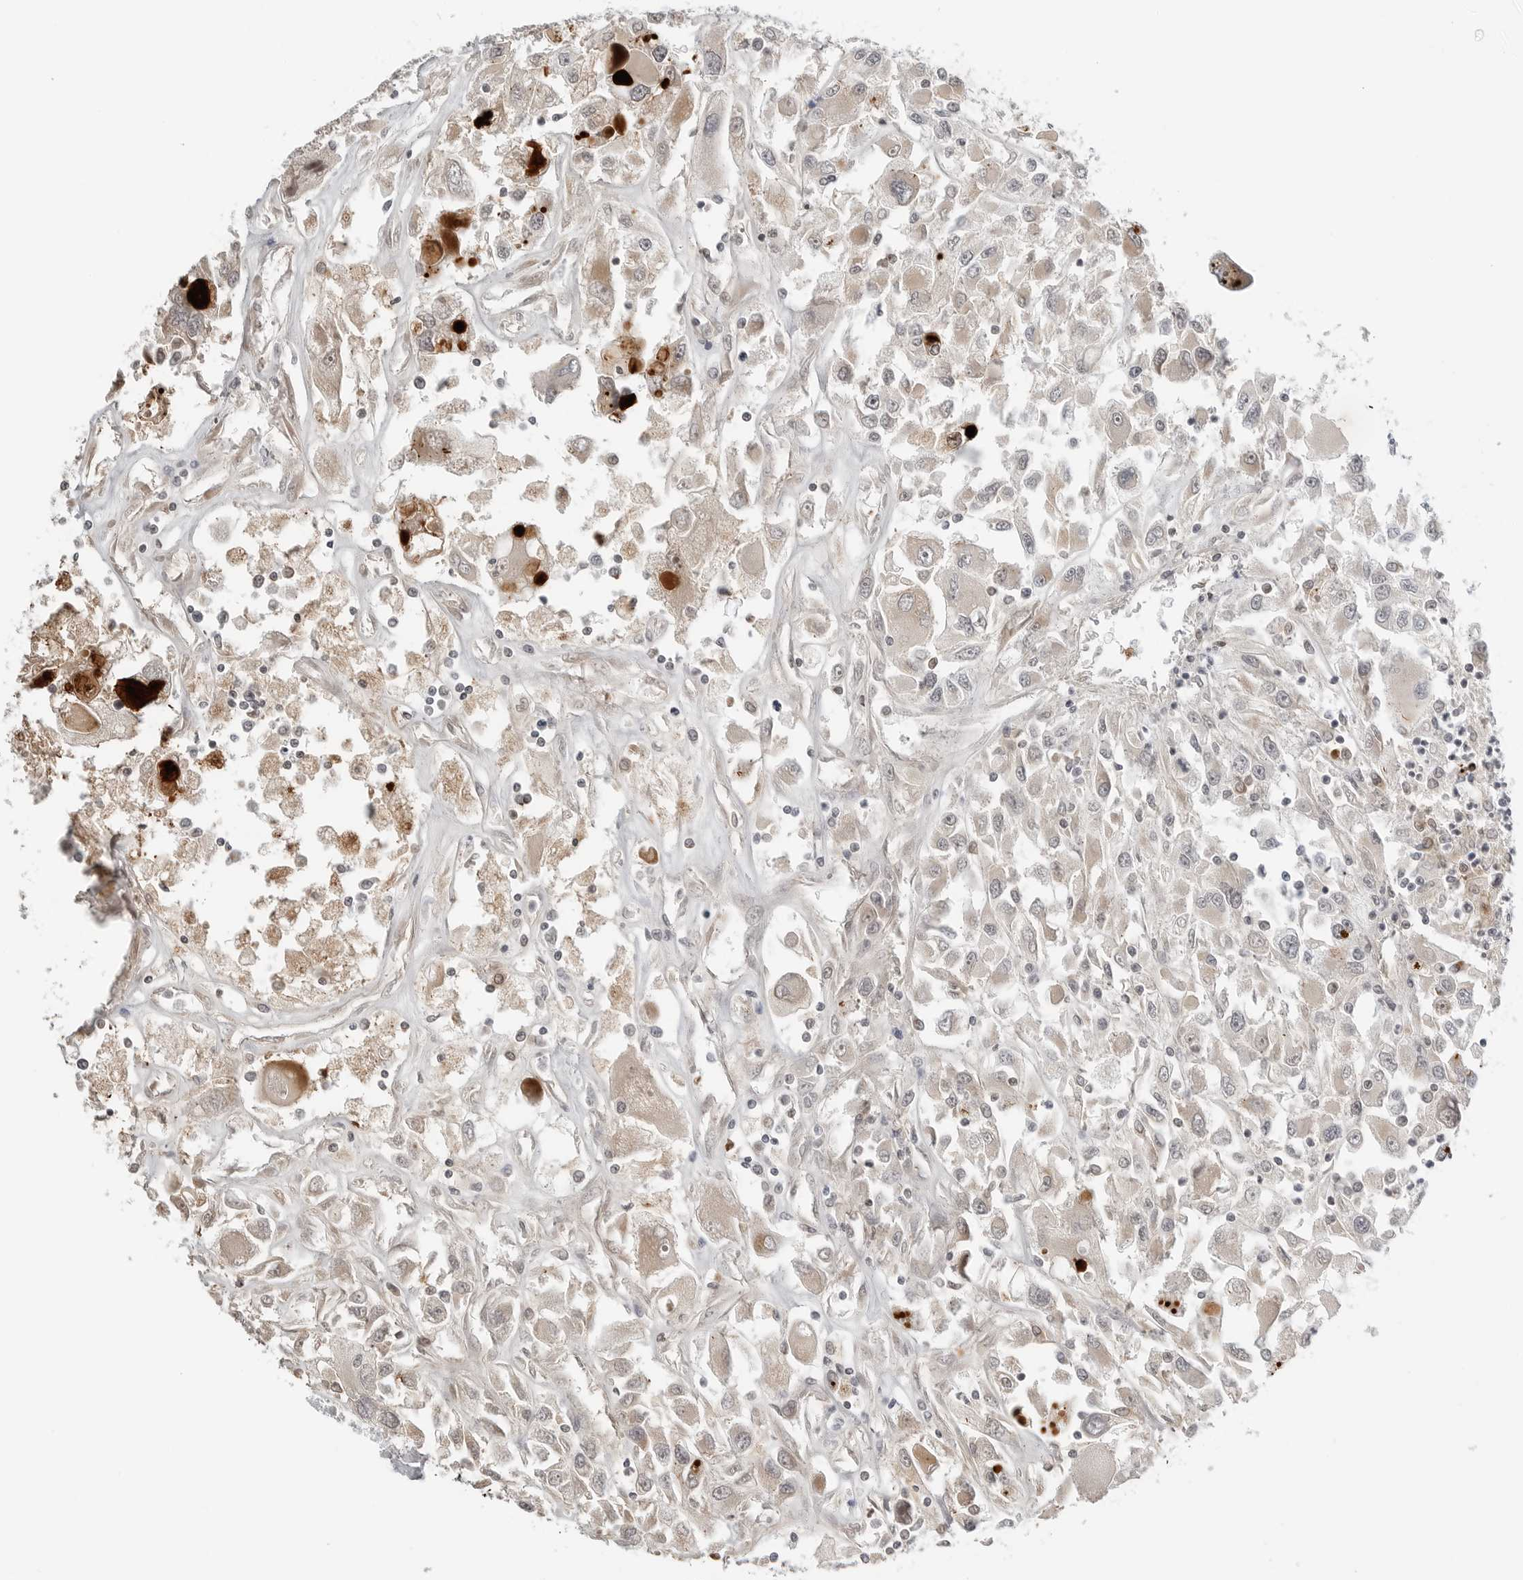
{"staining": {"intensity": "negative", "quantity": "none", "location": "none"}, "tissue": "renal cancer", "cell_type": "Tumor cells", "image_type": "cancer", "snomed": [{"axis": "morphology", "description": "Adenocarcinoma, NOS"}, {"axis": "topography", "description": "Kidney"}], "caption": "Immunohistochemistry (IHC) of human renal cancer exhibits no expression in tumor cells.", "gene": "PEX2", "patient": {"sex": "female", "age": 52}}